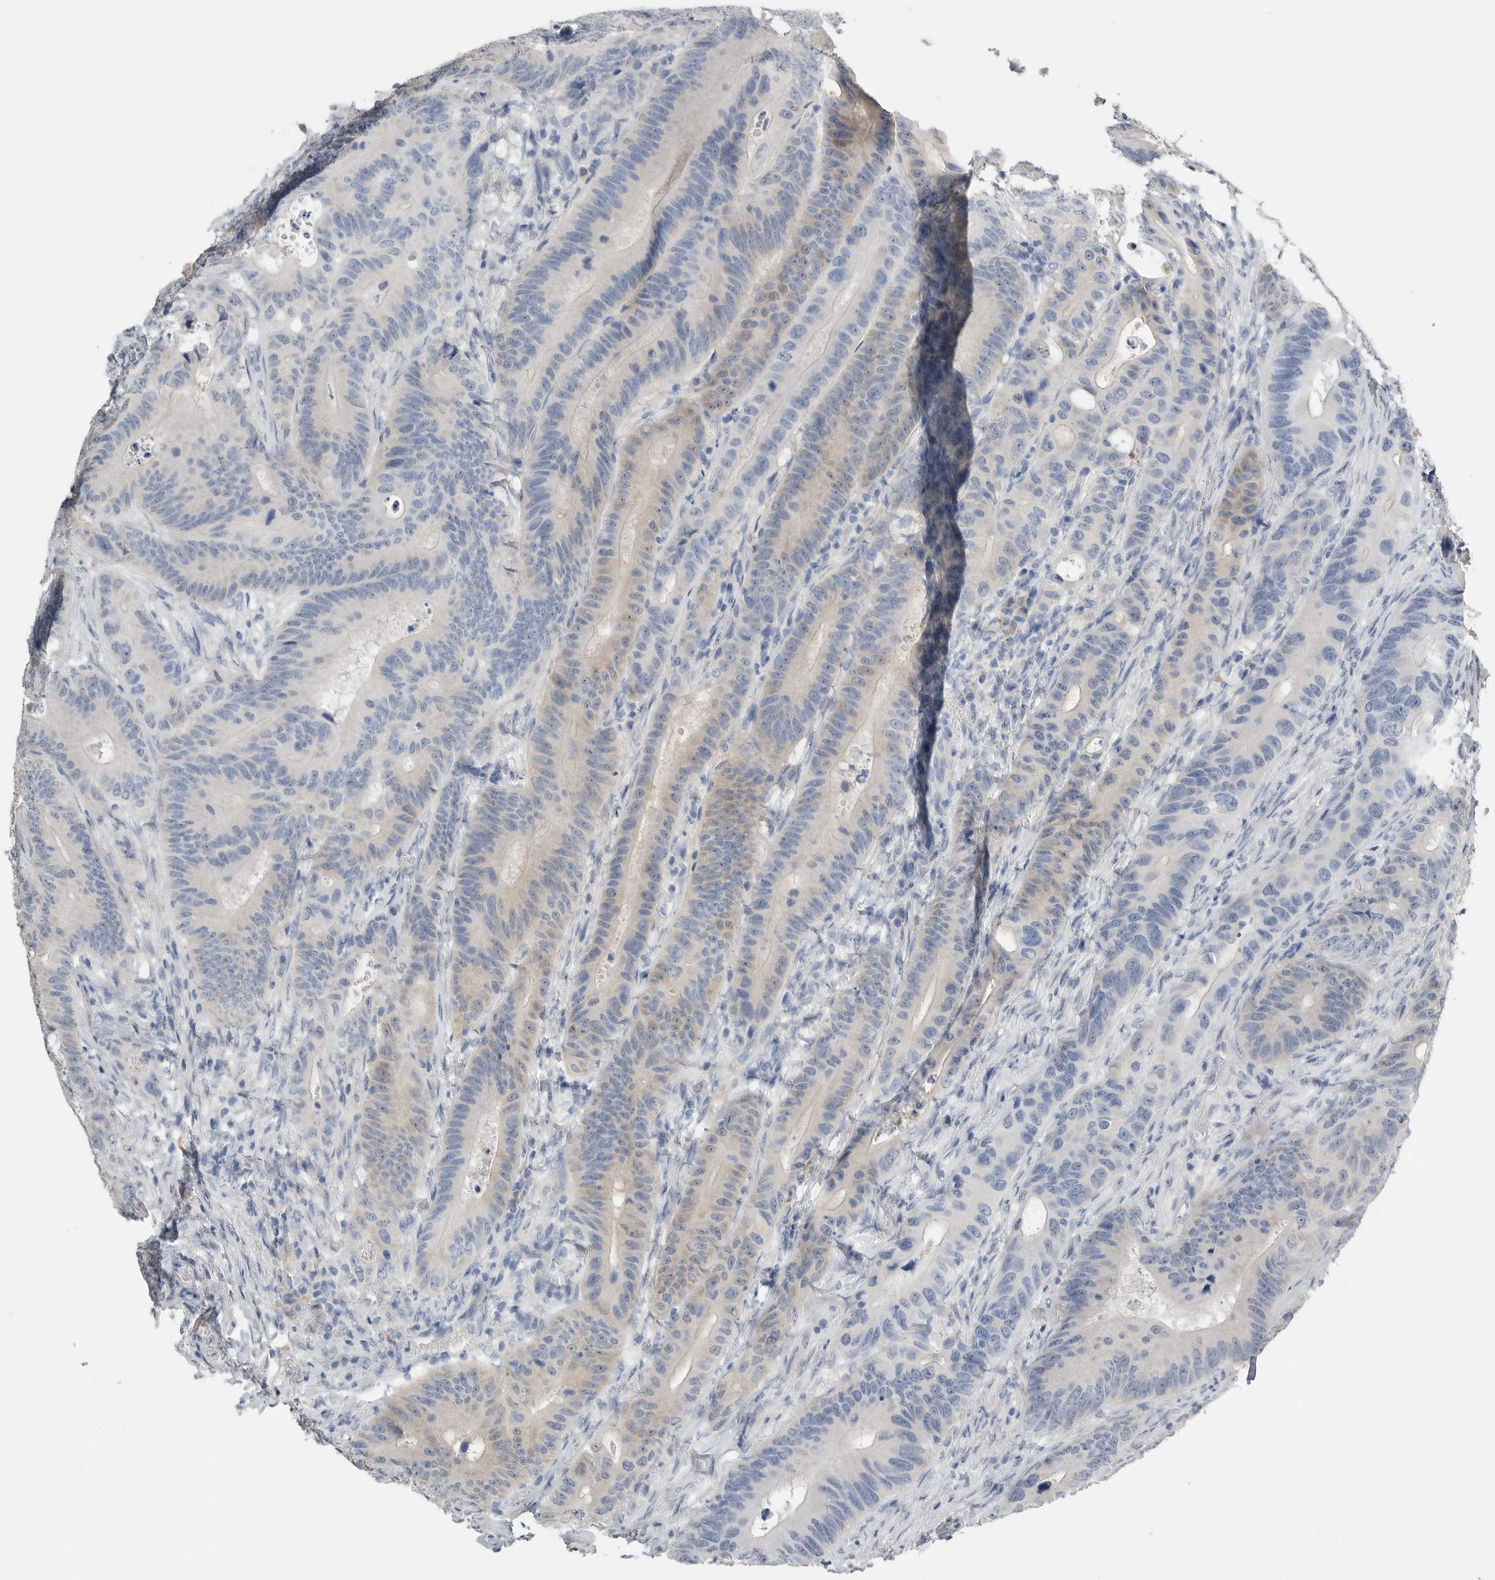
{"staining": {"intensity": "negative", "quantity": "none", "location": "none"}, "tissue": "colorectal cancer", "cell_type": "Tumor cells", "image_type": "cancer", "snomed": [{"axis": "morphology", "description": "Adenocarcinoma, NOS"}, {"axis": "topography", "description": "Colon"}], "caption": "High power microscopy image of an immunohistochemistry histopathology image of colorectal adenocarcinoma, revealing no significant expression in tumor cells.", "gene": "FABP6", "patient": {"sex": "male", "age": 83}}